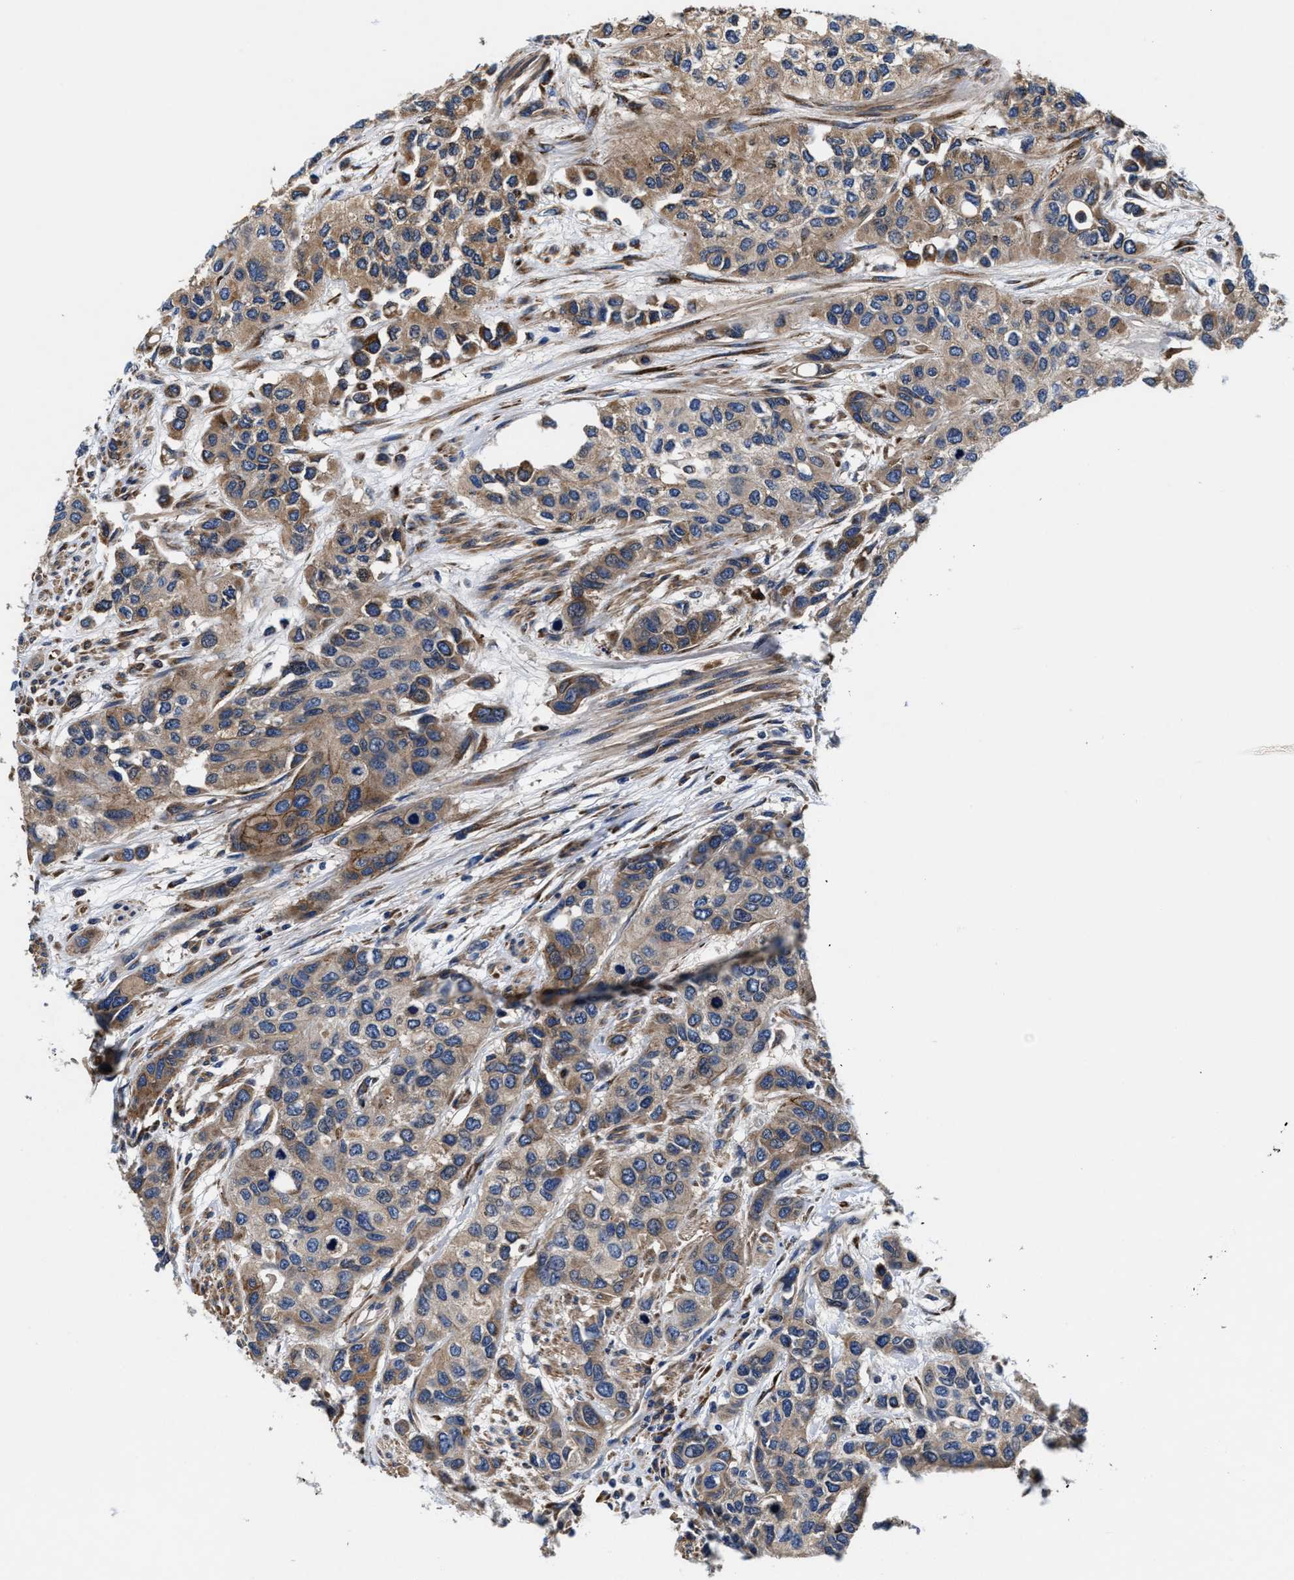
{"staining": {"intensity": "moderate", "quantity": ">75%", "location": "cytoplasmic/membranous"}, "tissue": "urothelial cancer", "cell_type": "Tumor cells", "image_type": "cancer", "snomed": [{"axis": "morphology", "description": "Urothelial carcinoma, High grade"}, {"axis": "topography", "description": "Urinary bladder"}], "caption": "The image demonstrates a brown stain indicating the presence of a protein in the cytoplasmic/membranous of tumor cells in urothelial carcinoma (high-grade). (Brightfield microscopy of DAB IHC at high magnification).", "gene": "SLC12A2", "patient": {"sex": "female", "age": 56}}